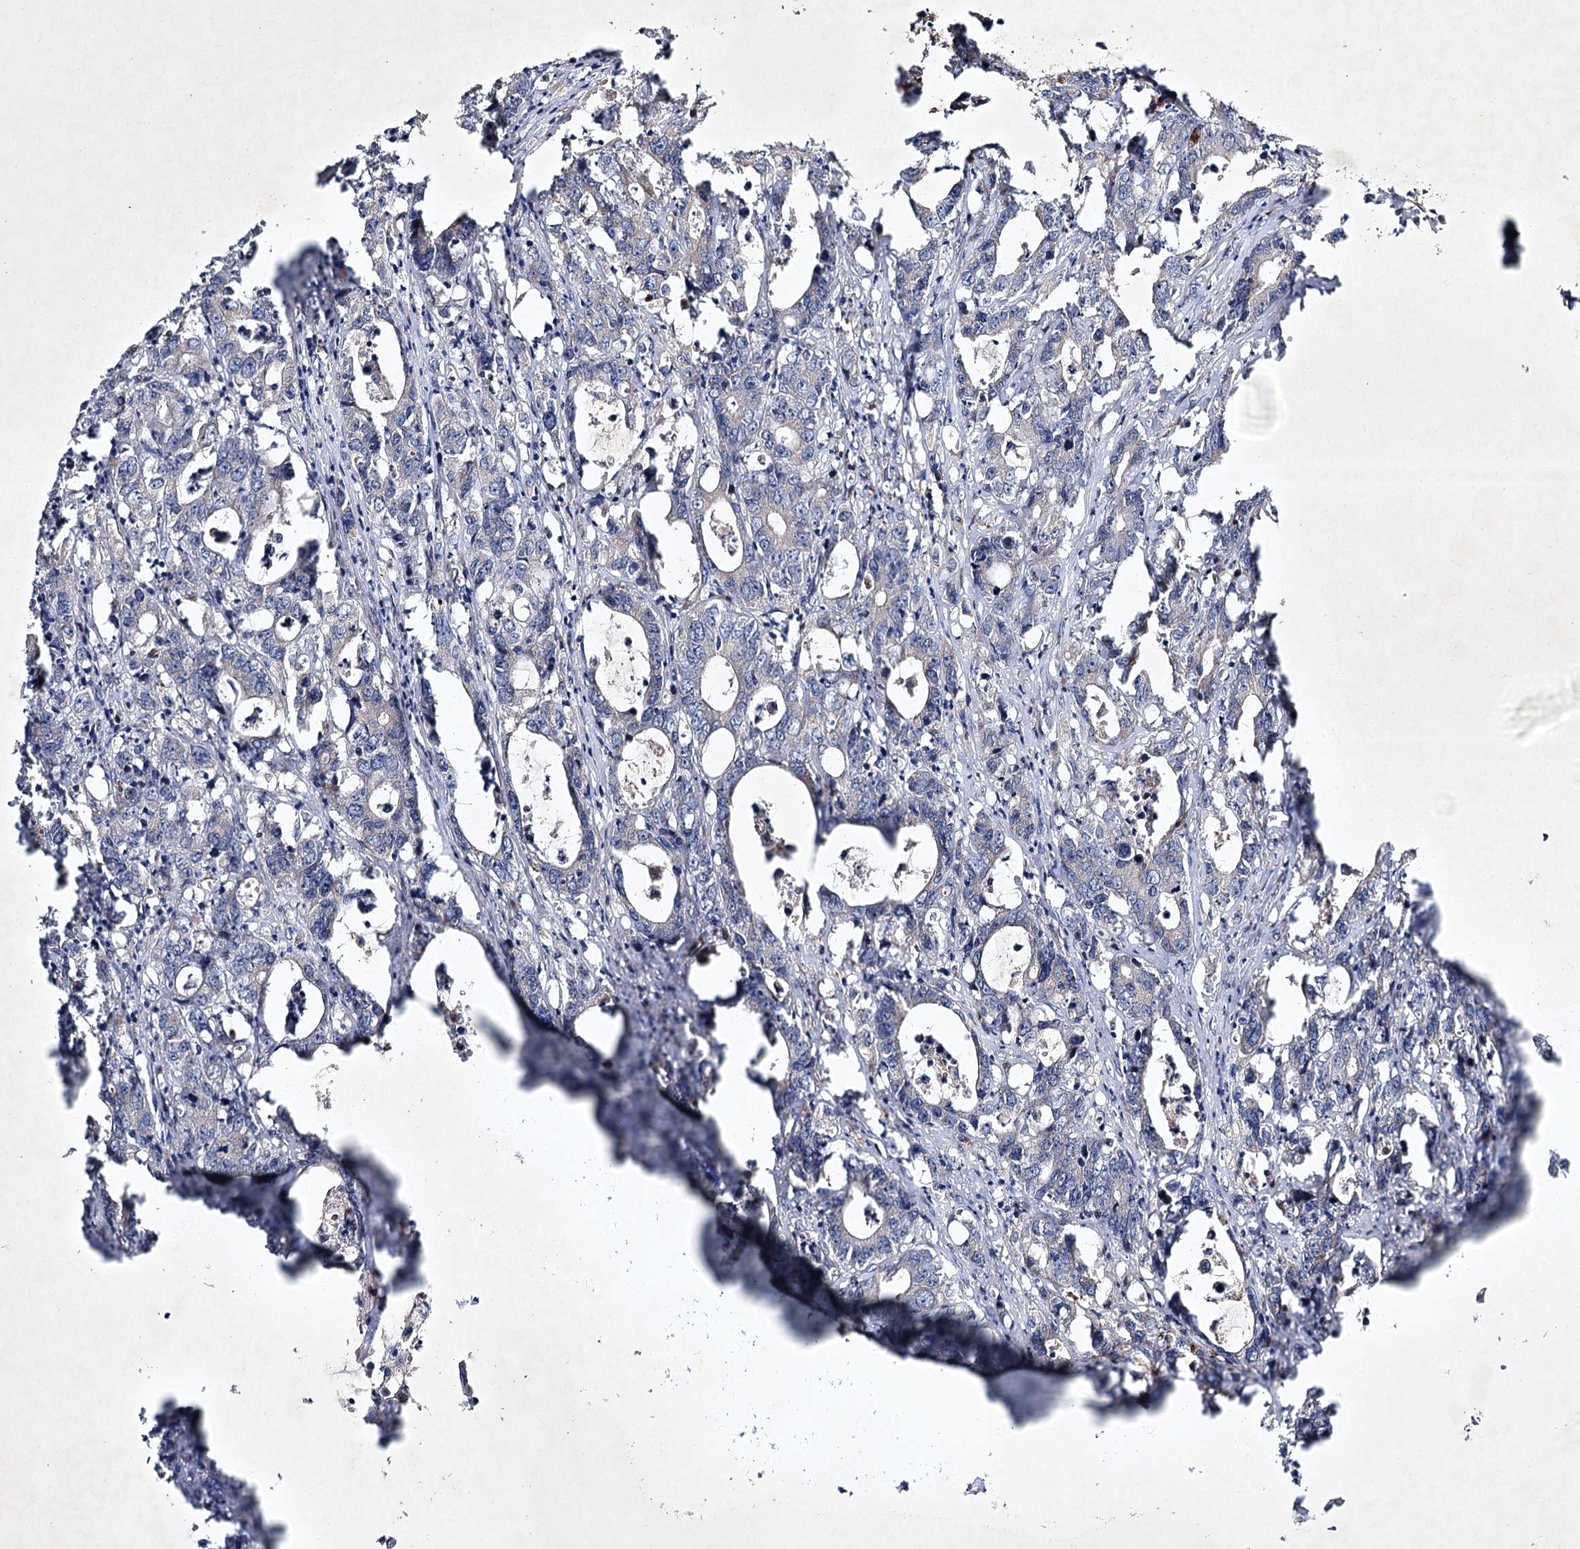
{"staining": {"intensity": "negative", "quantity": "none", "location": "none"}, "tissue": "colorectal cancer", "cell_type": "Tumor cells", "image_type": "cancer", "snomed": [{"axis": "morphology", "description": "Adenocarcinoma, NOS"}, {"axis": "topography", "description": "Colon"}], "caption": "High power microscopy image of an immunohistochemistry (IHC) photomicrograph of colorectal adenocarcinoma, revealing no significant positivity in tumor cells.", "gene": "ALG9", "patient": {"sex": "female", "age": 75}}